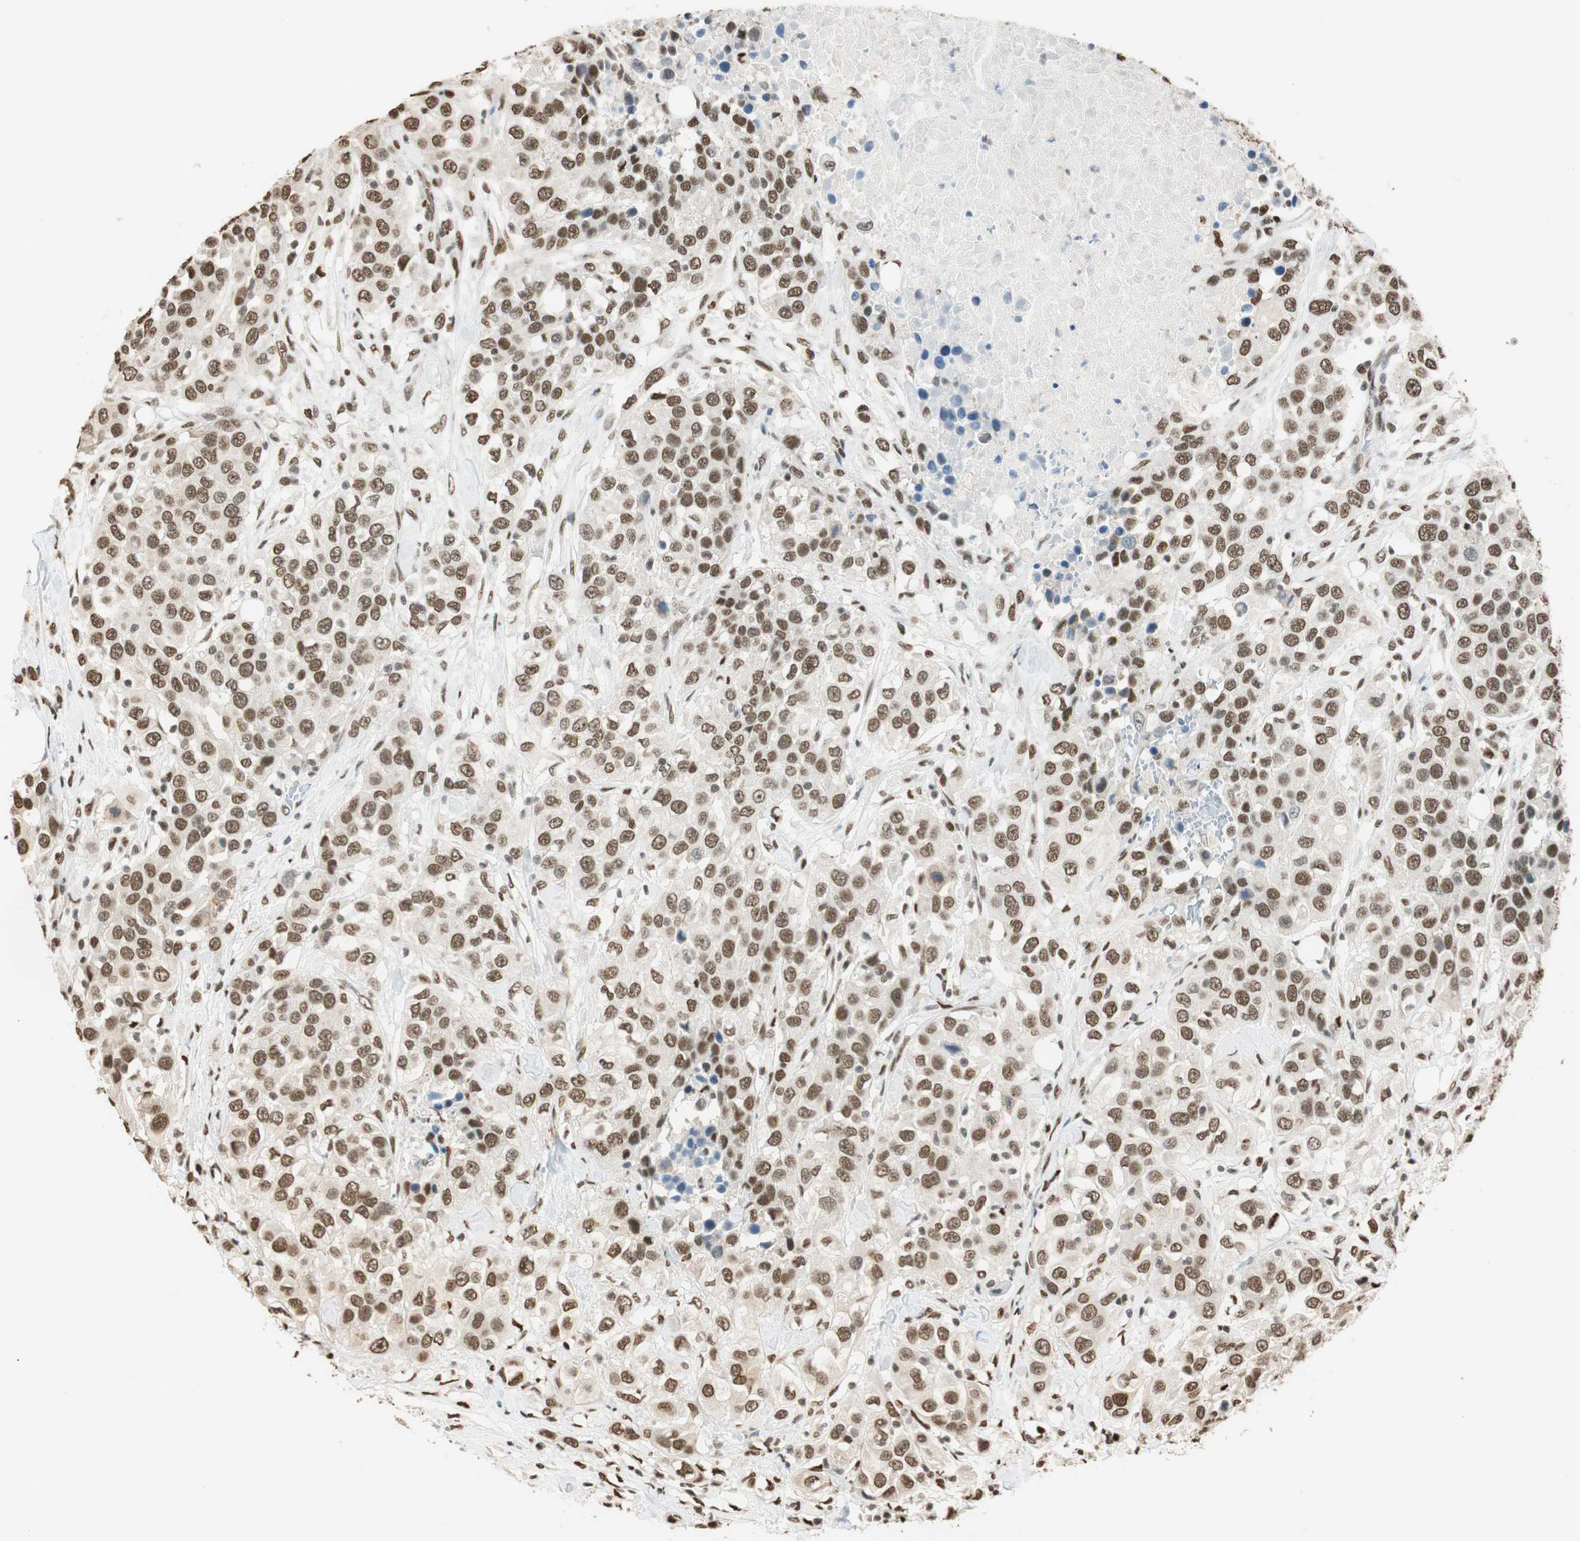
{"staining": {"intensity": "strong", "quantity": ">75%", "location": "cytoplasmic/membranous,nuclear"}, "tissue": "urothelial cancer", "cell_type": "Tumor cells", "image_type": "cancer", "snomed": [{"axis": "morphology", "description": "Urothelial carcinoma, High grade"}, {"axis": "topography", "description": "Urinary bladder"}], "caption": "A high-resolution micrograph shows immunohistochemistry staining of high-grade urothelial carcinoma, which exhibits strong cytoplasmic/membranous and nuclear staining in approximately >75% of tumor cells.", "gene": "FANCG", "patient": {"sex": "female", "age": 80}}